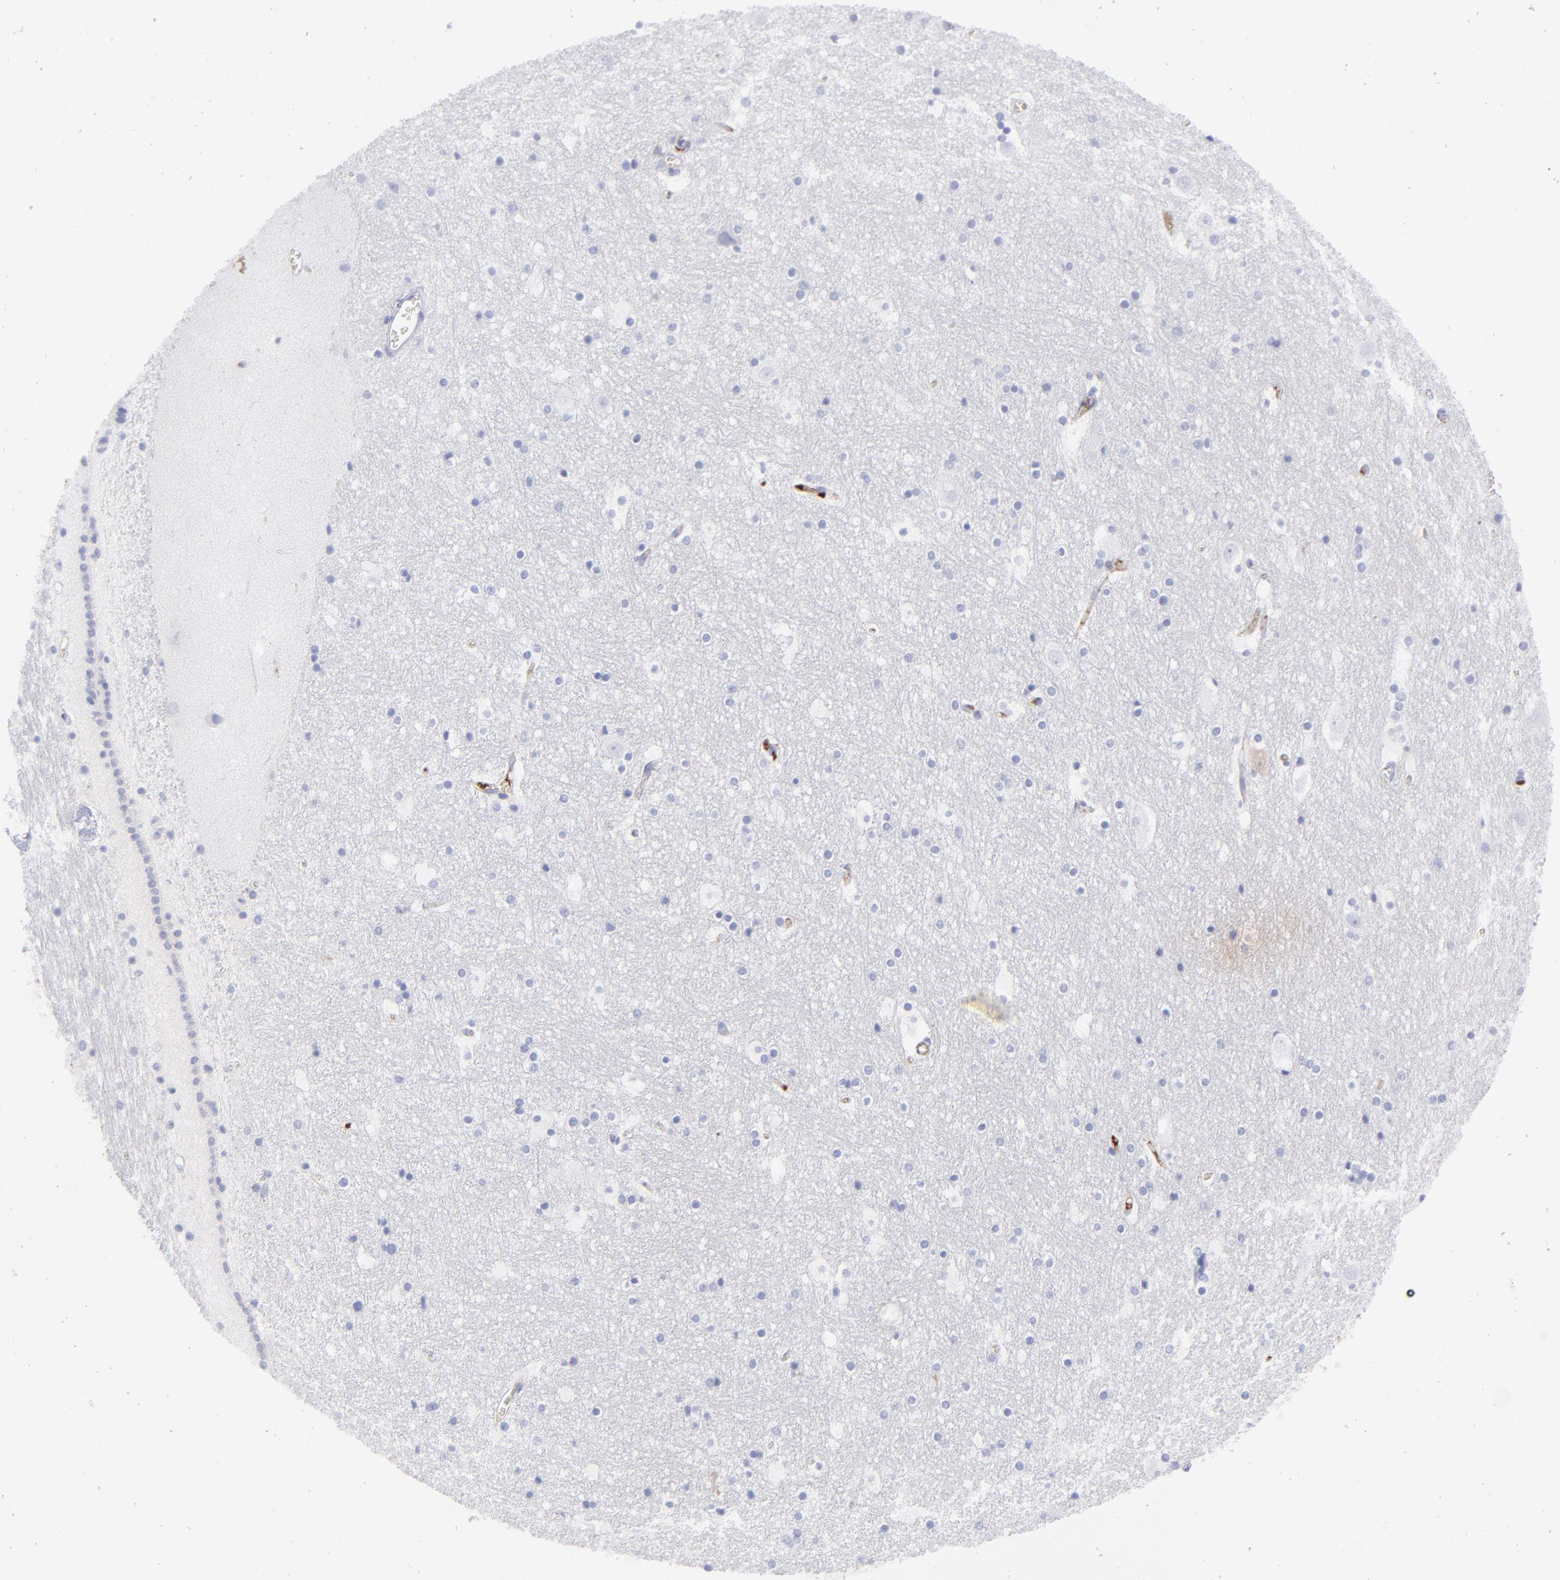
{"staining": {"intensity": "negative", "quantity": "none", "location": "none"}, "tissue": "hippocampus", "cell_type": "Glial cells", "image_type": "normal", "snomed": [{"axis": "morphology", "description": "Normal tissue, NOS"}, {"axis": "topography", "description": "Hippocampus"}], "caption": "The image reveals no significant expression in glial cells of hippocampus.", "gene": "HP", "patient": {"sex": "male", "age": 45}}